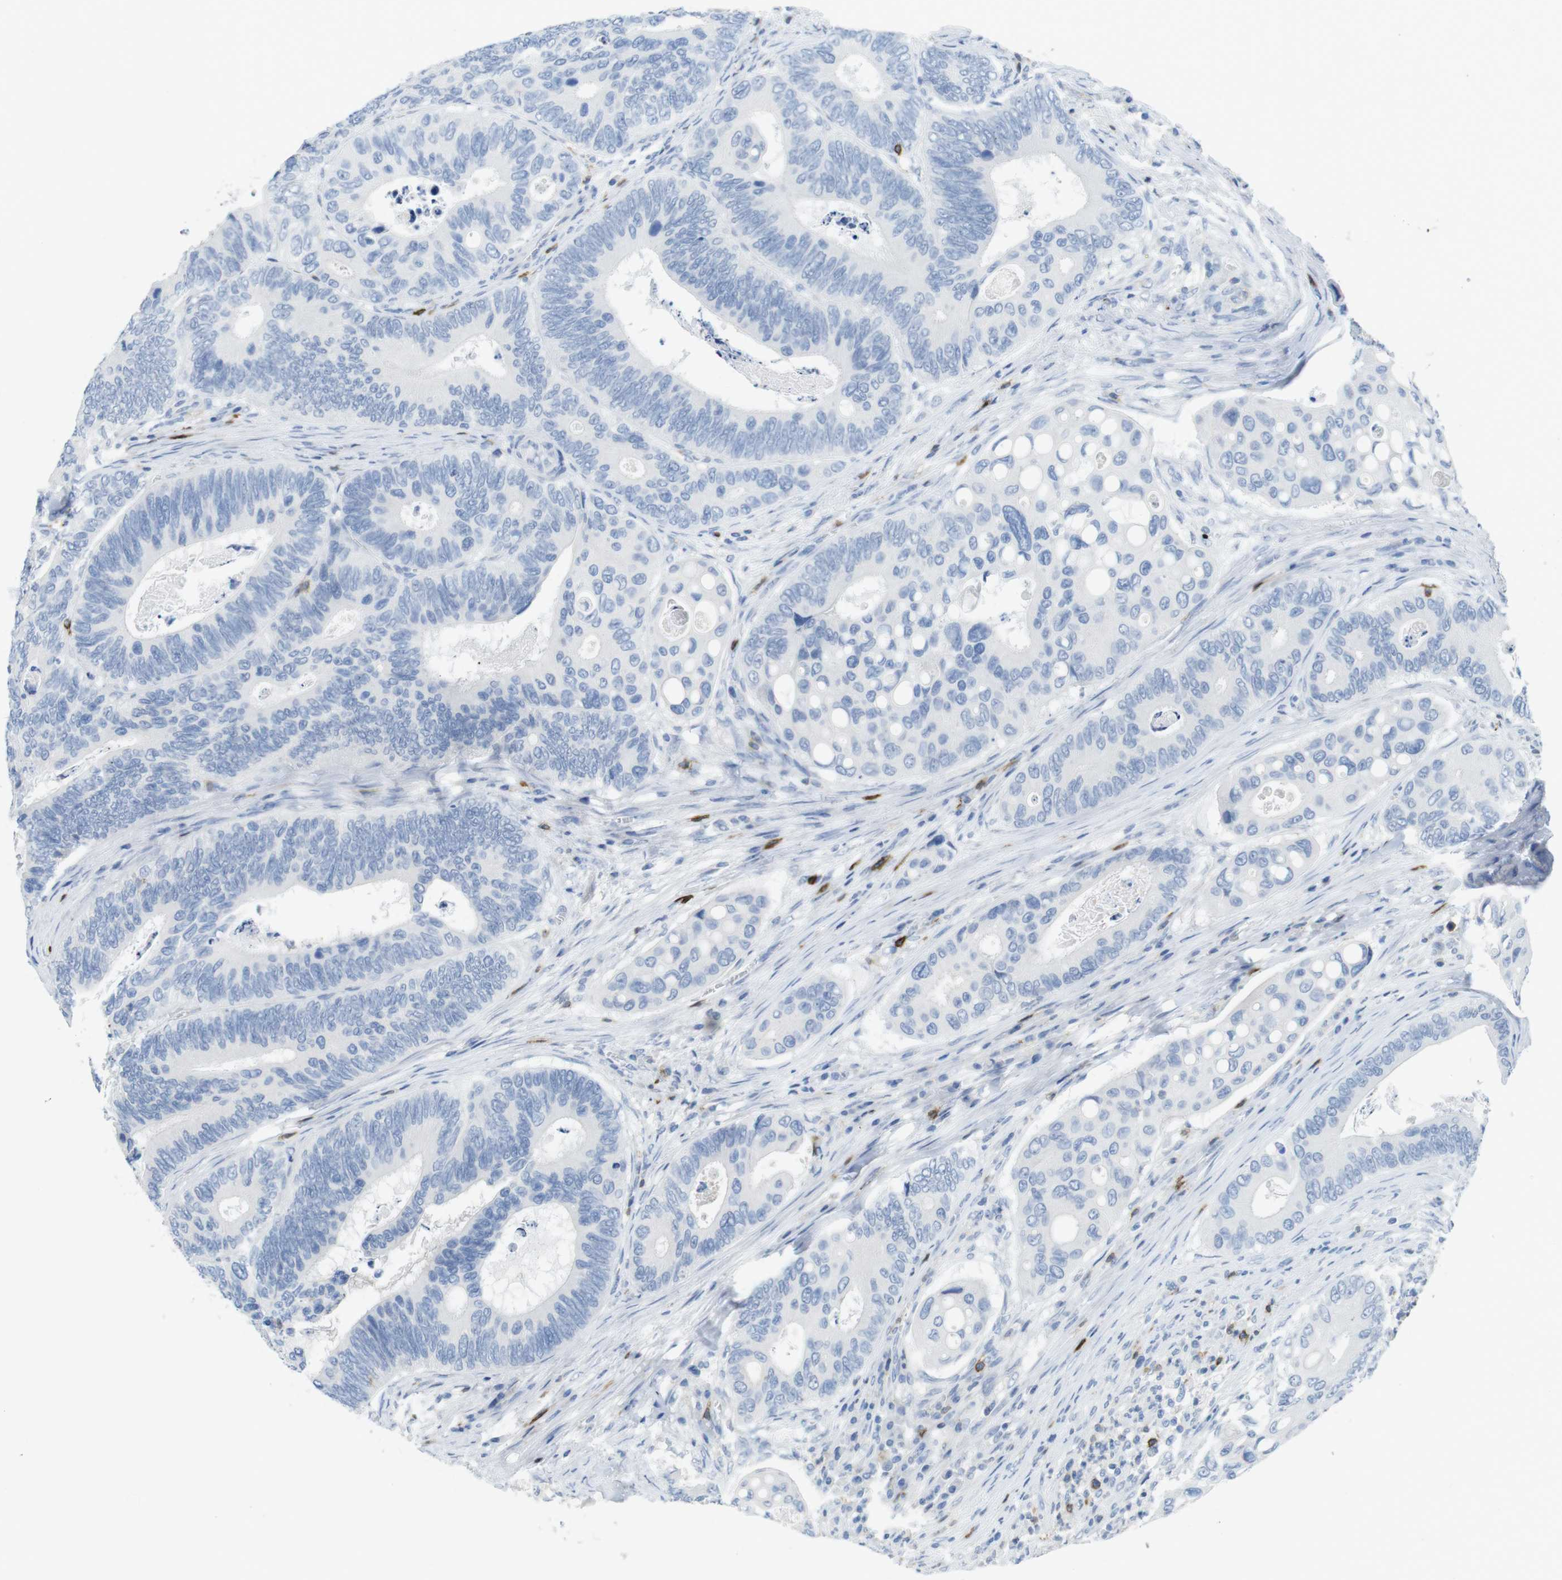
{"staining": {"intensity": "negative", "quantity": "none", "location": "none"}, "tissue": "colorectal cancer", "cell_type": "Tumor cells", "image_type": "cancer", "snomed": [{"axis": "morphology", "description": "Inflammation, NOS"}, {"axis": "morphology", "description": "Adenocarcinoma, NOS"}, {"axis": "topography", "description": "Colon"}], "caption": "This image is of colorectal adenocarcinoma stained with immunohistochemistry to label a protein in brown with the nuclei are counter-stained blue. There is no positivity in tumor cells.", "gene": "CD5", "patient": {"sex": "male", "age": 72}}